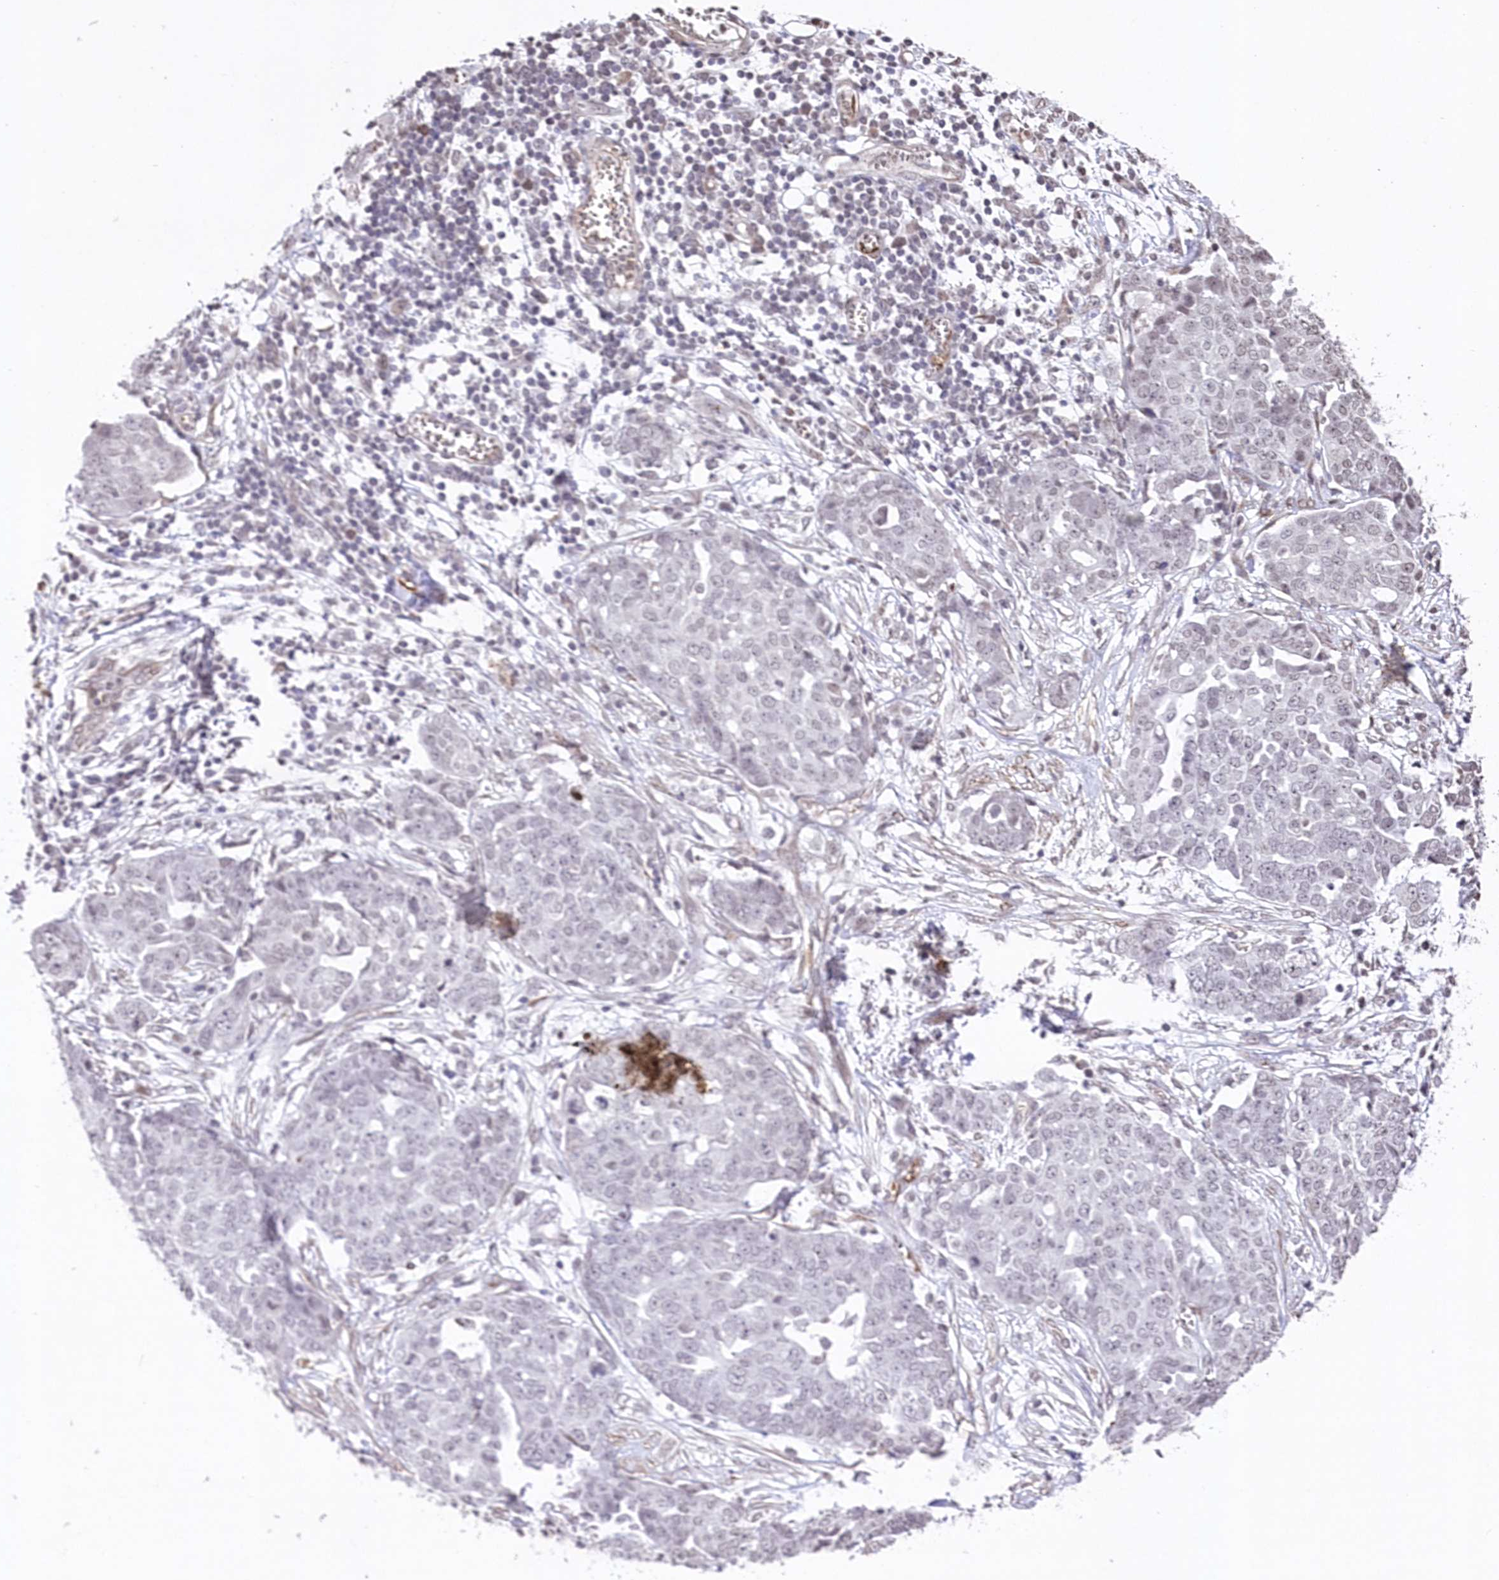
{"staining": {"intensity": "moderate", "quantity": "<25%", "location": "cytoplasmic/membranous"}, "tissue": "ovarian cancer", "cell_type": "Tumor cells", "image_type": "cancer", "snomed": [{"axis": "morphology", "description": "Cystadenocarcinoma, serous, NOS"}, {"axis": "topography", "description": "Soft tissue"}, {"axis": "topography", "description": "Ovary"}], "caption": "Human serous cystadenocarcinoma (ovarian) stained for a protein (brown) demonstrates moderate cytoplasmic/membranous positive staining in approximately <25% of tumor cells.", "gene": "RBM27", "patient": {"sex": "female", "age": 57}}